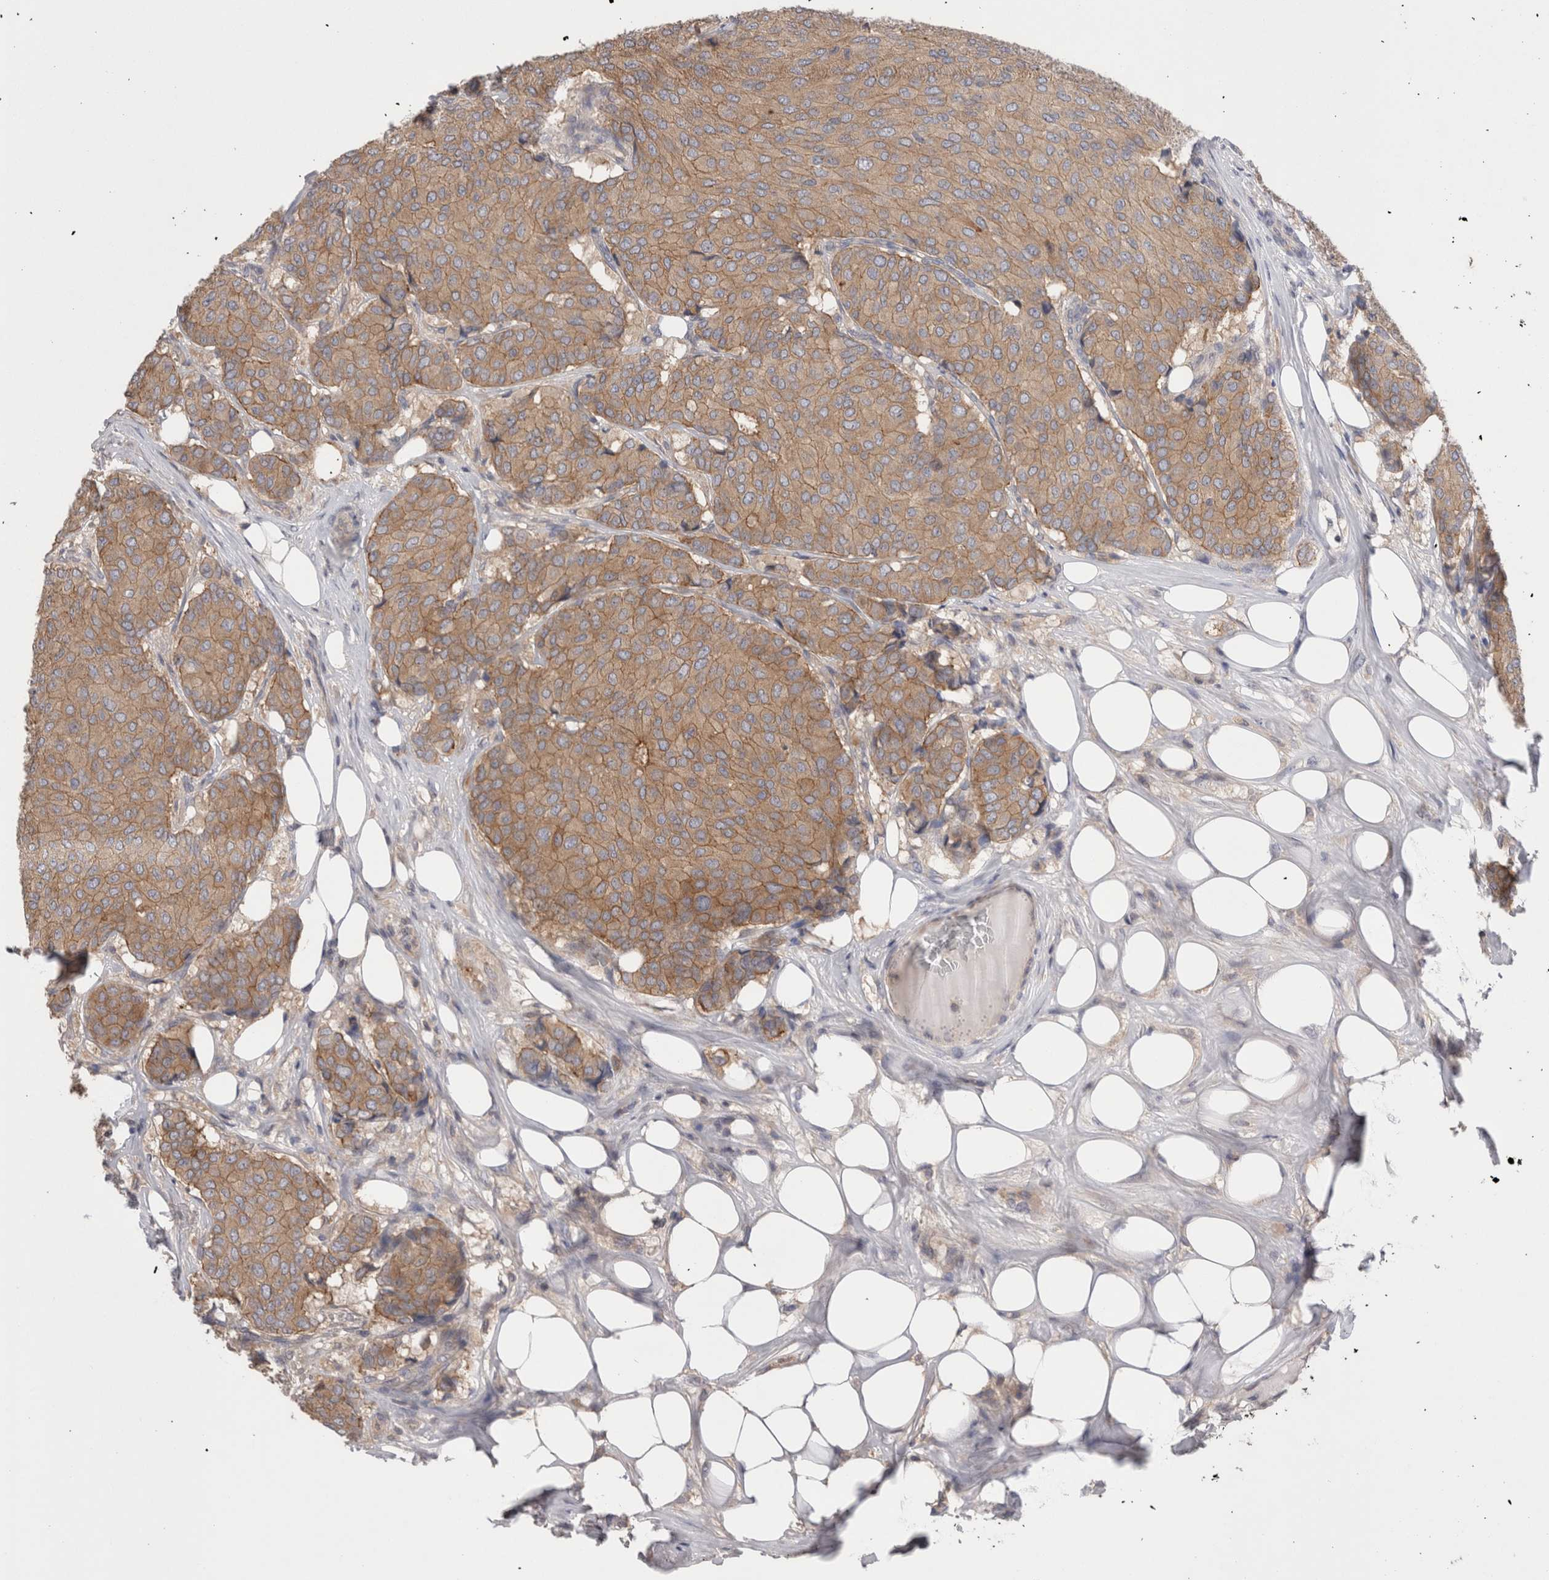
{"staining": {"intensity": "moderate", "quantity": ">75%", "location": "cytoplasmic/membranous"}, "tissue": "breast cancer", "cell_type": "Tumor cells", "image_type": "cancer", "snomed": [{"axis": "morphology", "description": "Duct carcinoma"}, {"axis": "topography", "description": "Breast"}], "caption": "Breast cancer (invasive ductal carcinoma) stained with immunohistochemistry displays moderate cytoplasmic/membranous positivity in approximately >75% of tumor cells. (Brightfield microscopy of DAB IHC at high magnification).", "gene": "OTOR", "patient": {"sex": "female", "age": 75}}